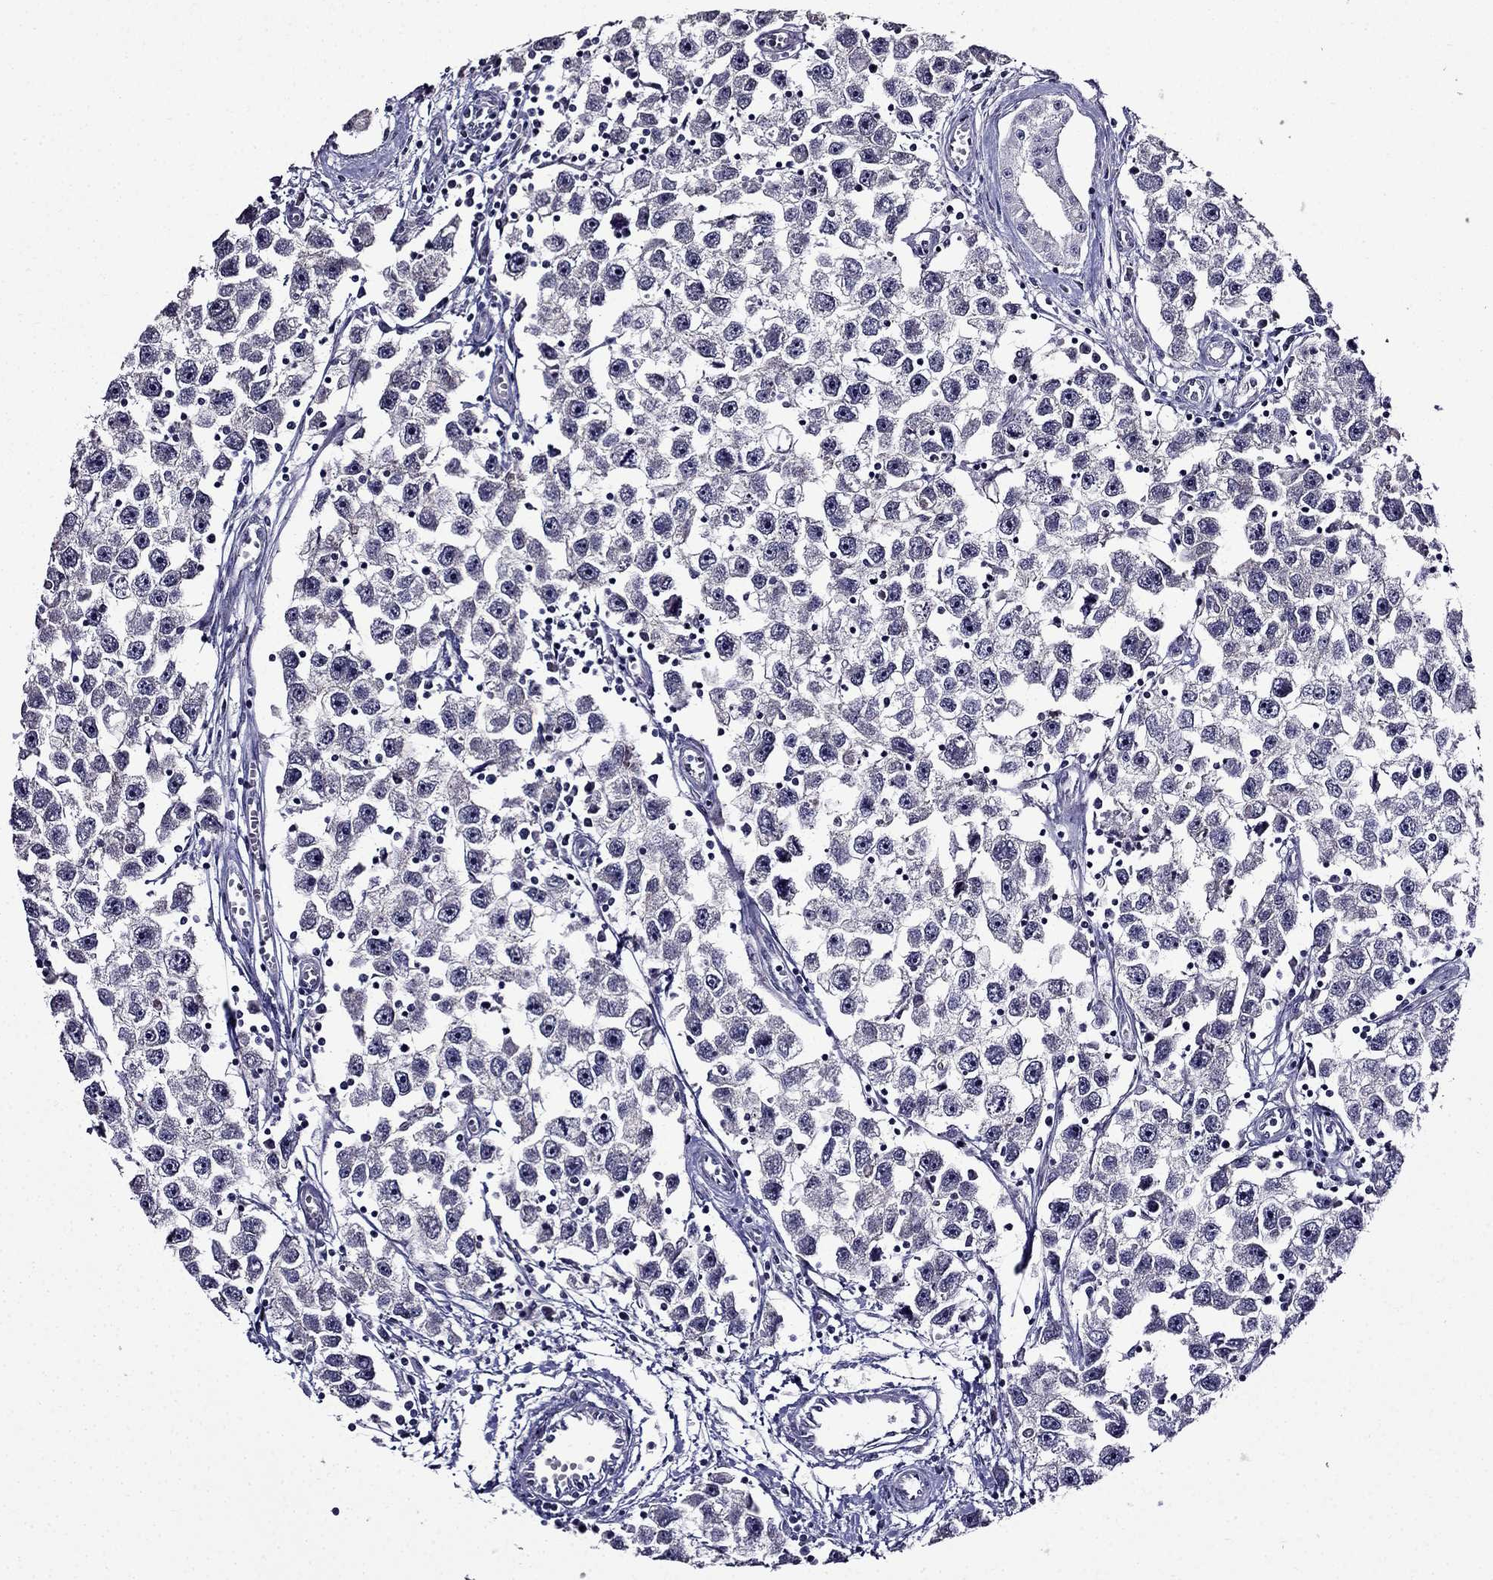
{"staining": {"intensity": "negative", "quantity": "none", "location": "none"}, "tissue": "testis cancer", "cell_type": "Tumor cells", "image_type": "cancer", "snomed": [{"axis": "morphology", "description": "Seminoma, NOS"}, {"axis": "topography", "description": "Testis"}], "caption": "Immunohistochemistry (IHC) of human seminoma (testis) displays no staining in tumor cells.", "gene": "TMEM266", "patient": {"sex": "male", "age": 30}}